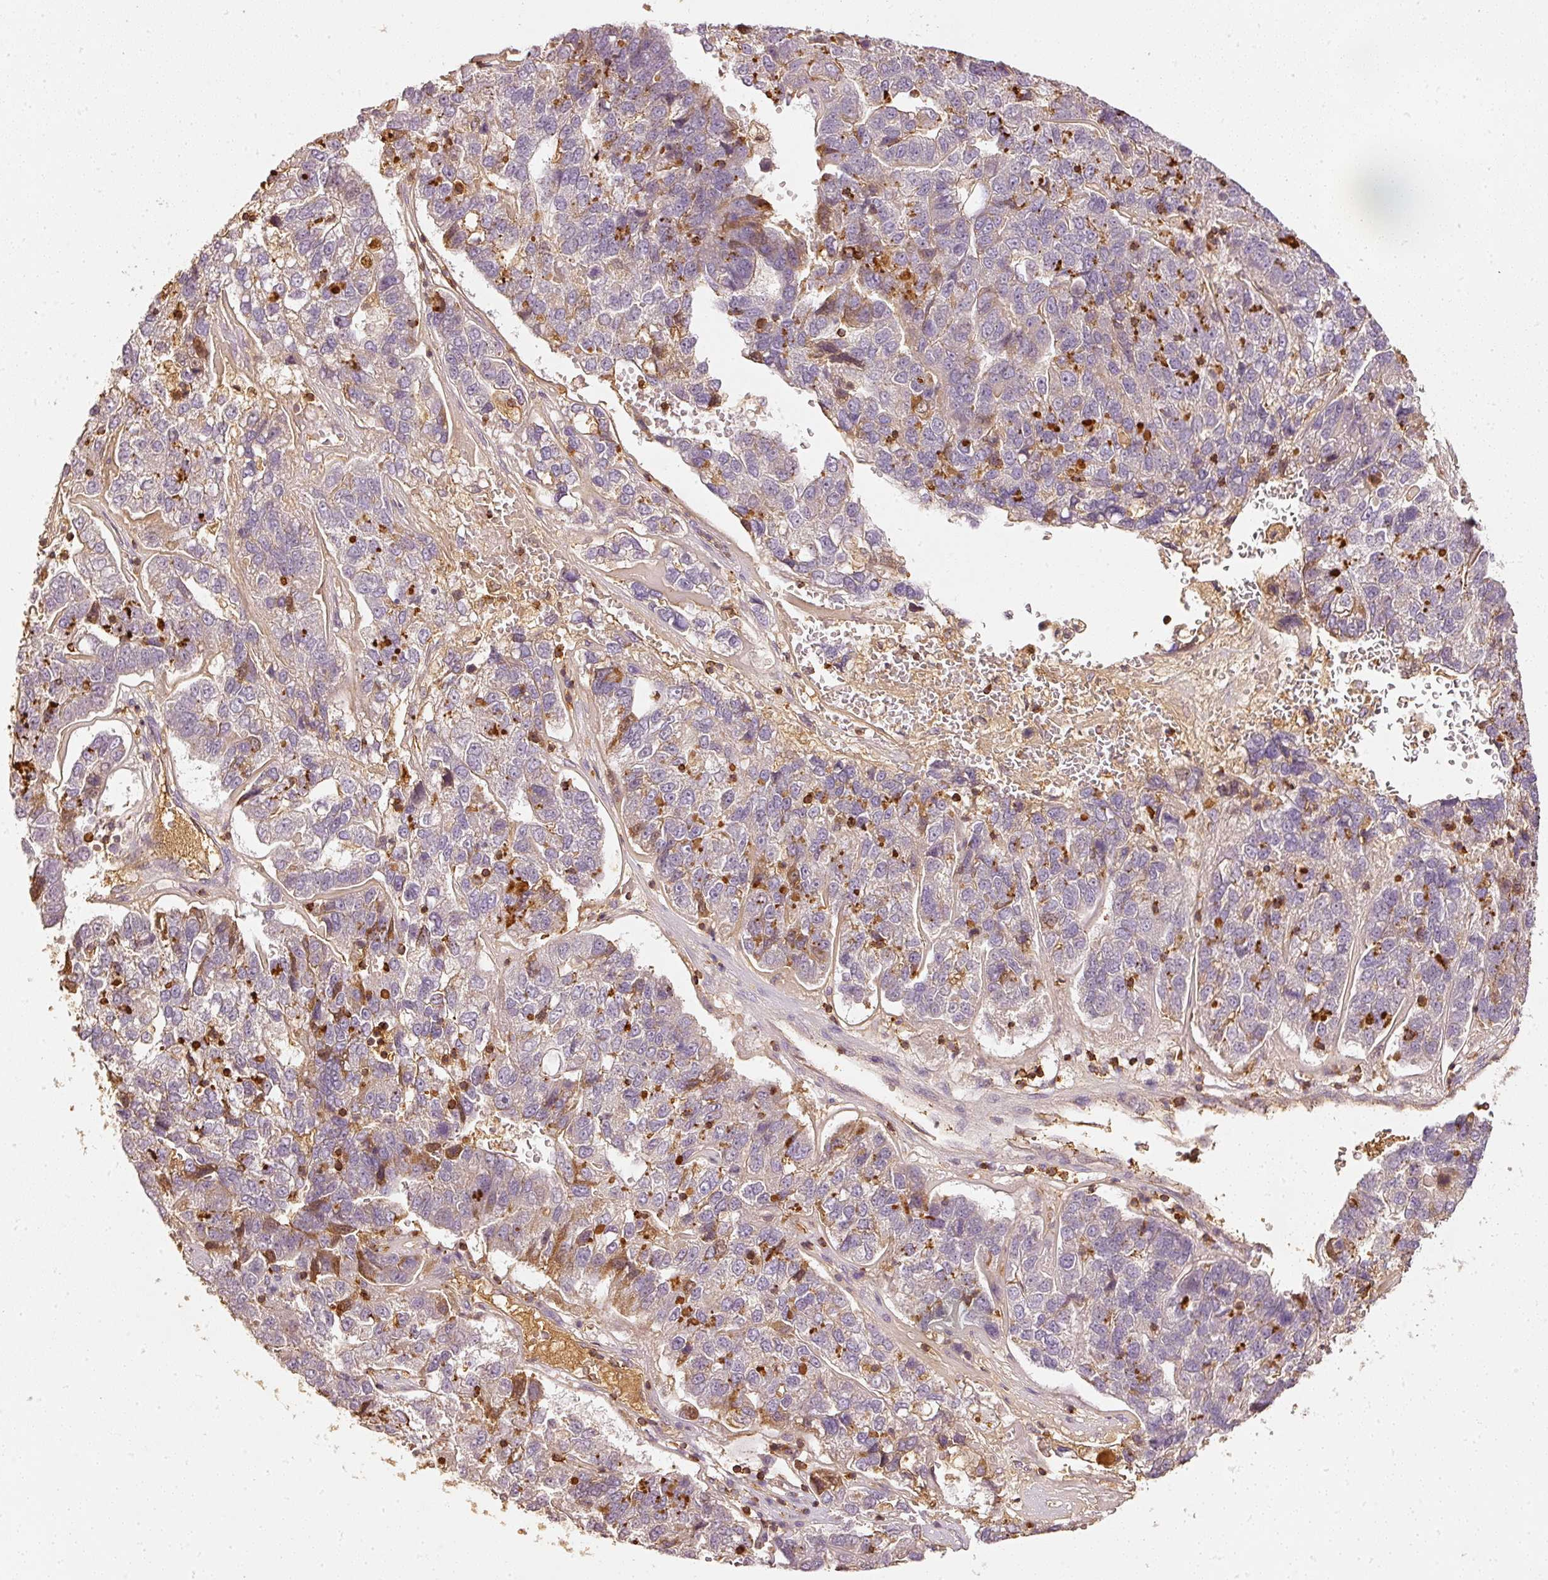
{"staining": {"intensity": "weak", "quantity": "<25%", "location": "cytoplasmic/membranous"}, "tissue": "pancreatic cancer", "cell_type": "Tumor cells", "image_type": "cancer", "snomed": [{"axis": "morphology", "description": "Adenocarcinoma, NOS"}, {"axis": "topography", "description": "Pancreas"}], "caption": "Immunohistochemistry of adenocarcinoma (pancreatic) exhibits no staining in tumor cells.", "gene": "EVL", "patient": {"sex": "female", "age": 61}}